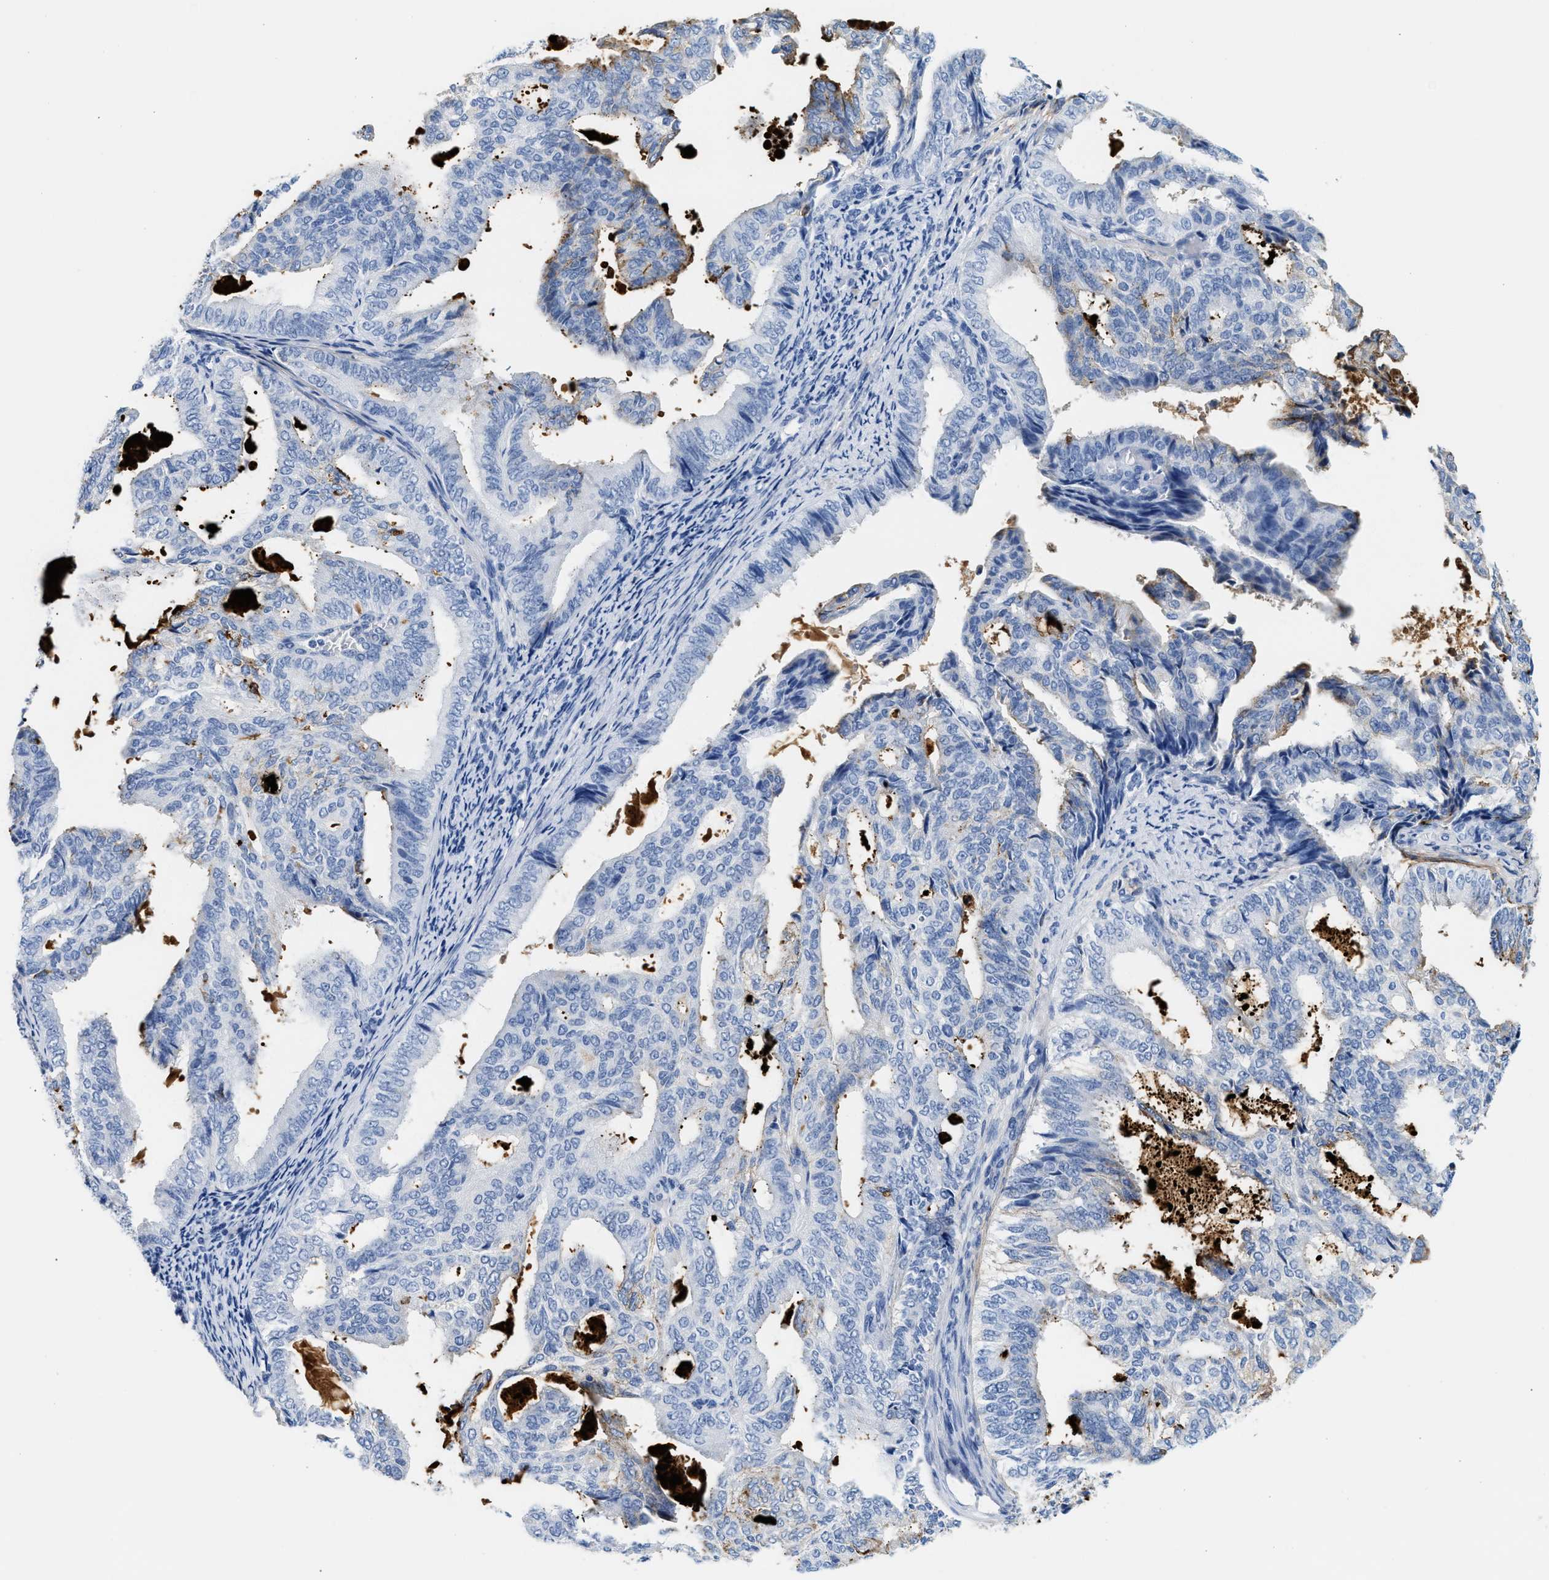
{"staining": {"intensity": "negative", "quantity": "none", "location": "none"}, "tissue": "endometrial cancer", "cell_type": "Tumor cells", "image_type": "cancer", "snomed": [{"axis": "morphology", "description": "Adenocarcinoma, NOS"}, {"axis": "topography", "description": "Endometrium"}], "caption": "An IHC micrograph of endometrial cancer is shown. There is no staining in tumor cells of endometrial cancer. (Brightfield microscopy of DAB immunohistochemistry at high magnification).", "gene": "TNR", "patient": {"sex": "female", "age": 58}}